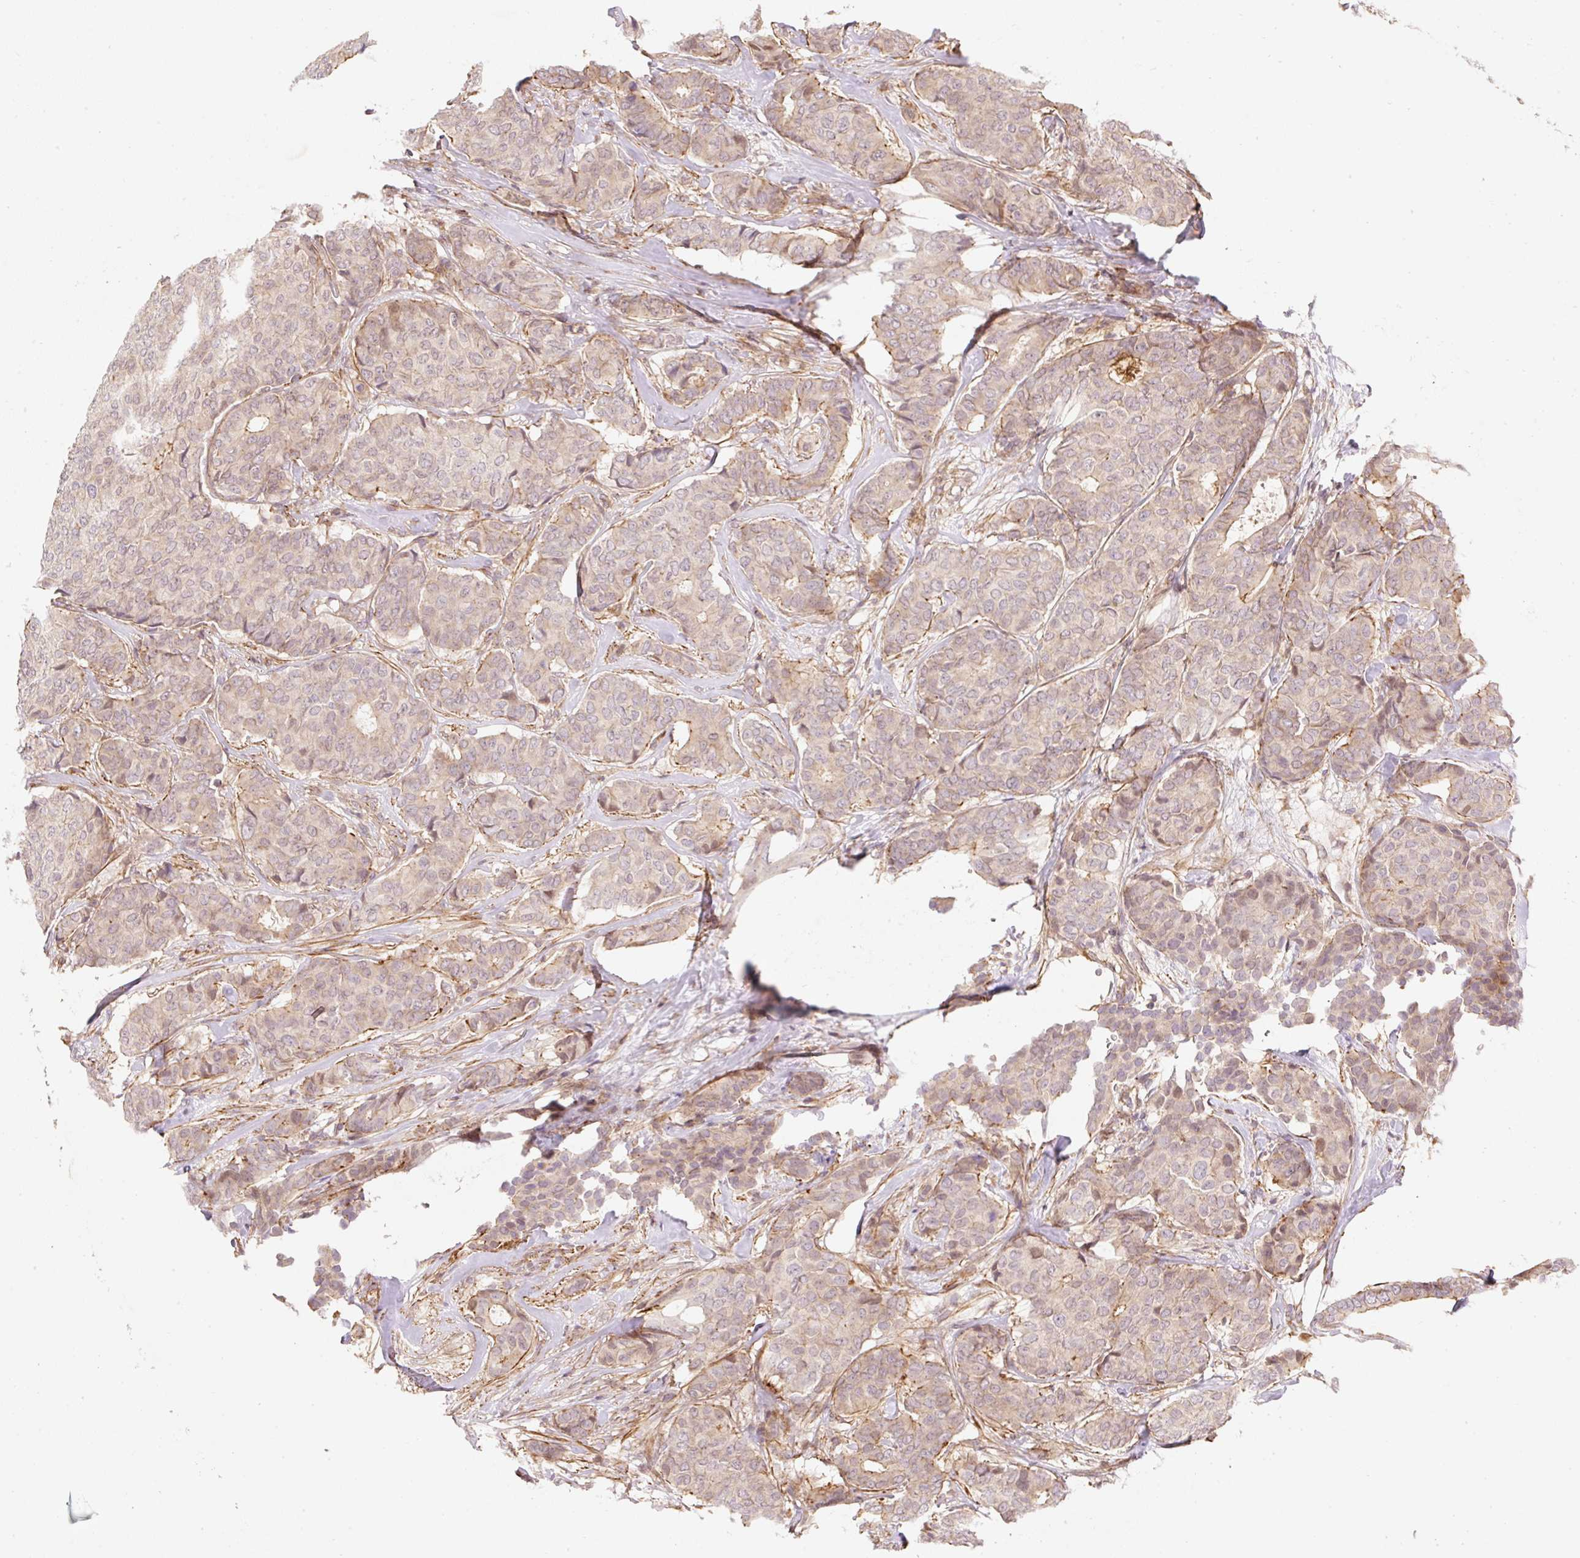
{"staining": {"intensity": "weak", "quantity": ">75%", "location": "cytoplasmic/membranous"}, "tissue": "breast cancer", "cell_type": "Tumor cells", "image_type": "cancer", "snomed": [{"axis": "morphology", "description": "Duct carcinoma"}, {"axis": "topography", "description": "Breast"}], "caption": "Protein staining of breast cancer tissue shows weak cytoplasmic/membranous staining in about >75% of tumor cells.", "gene": "EMC10", "patient": {"sex": "female", "age": 75}}